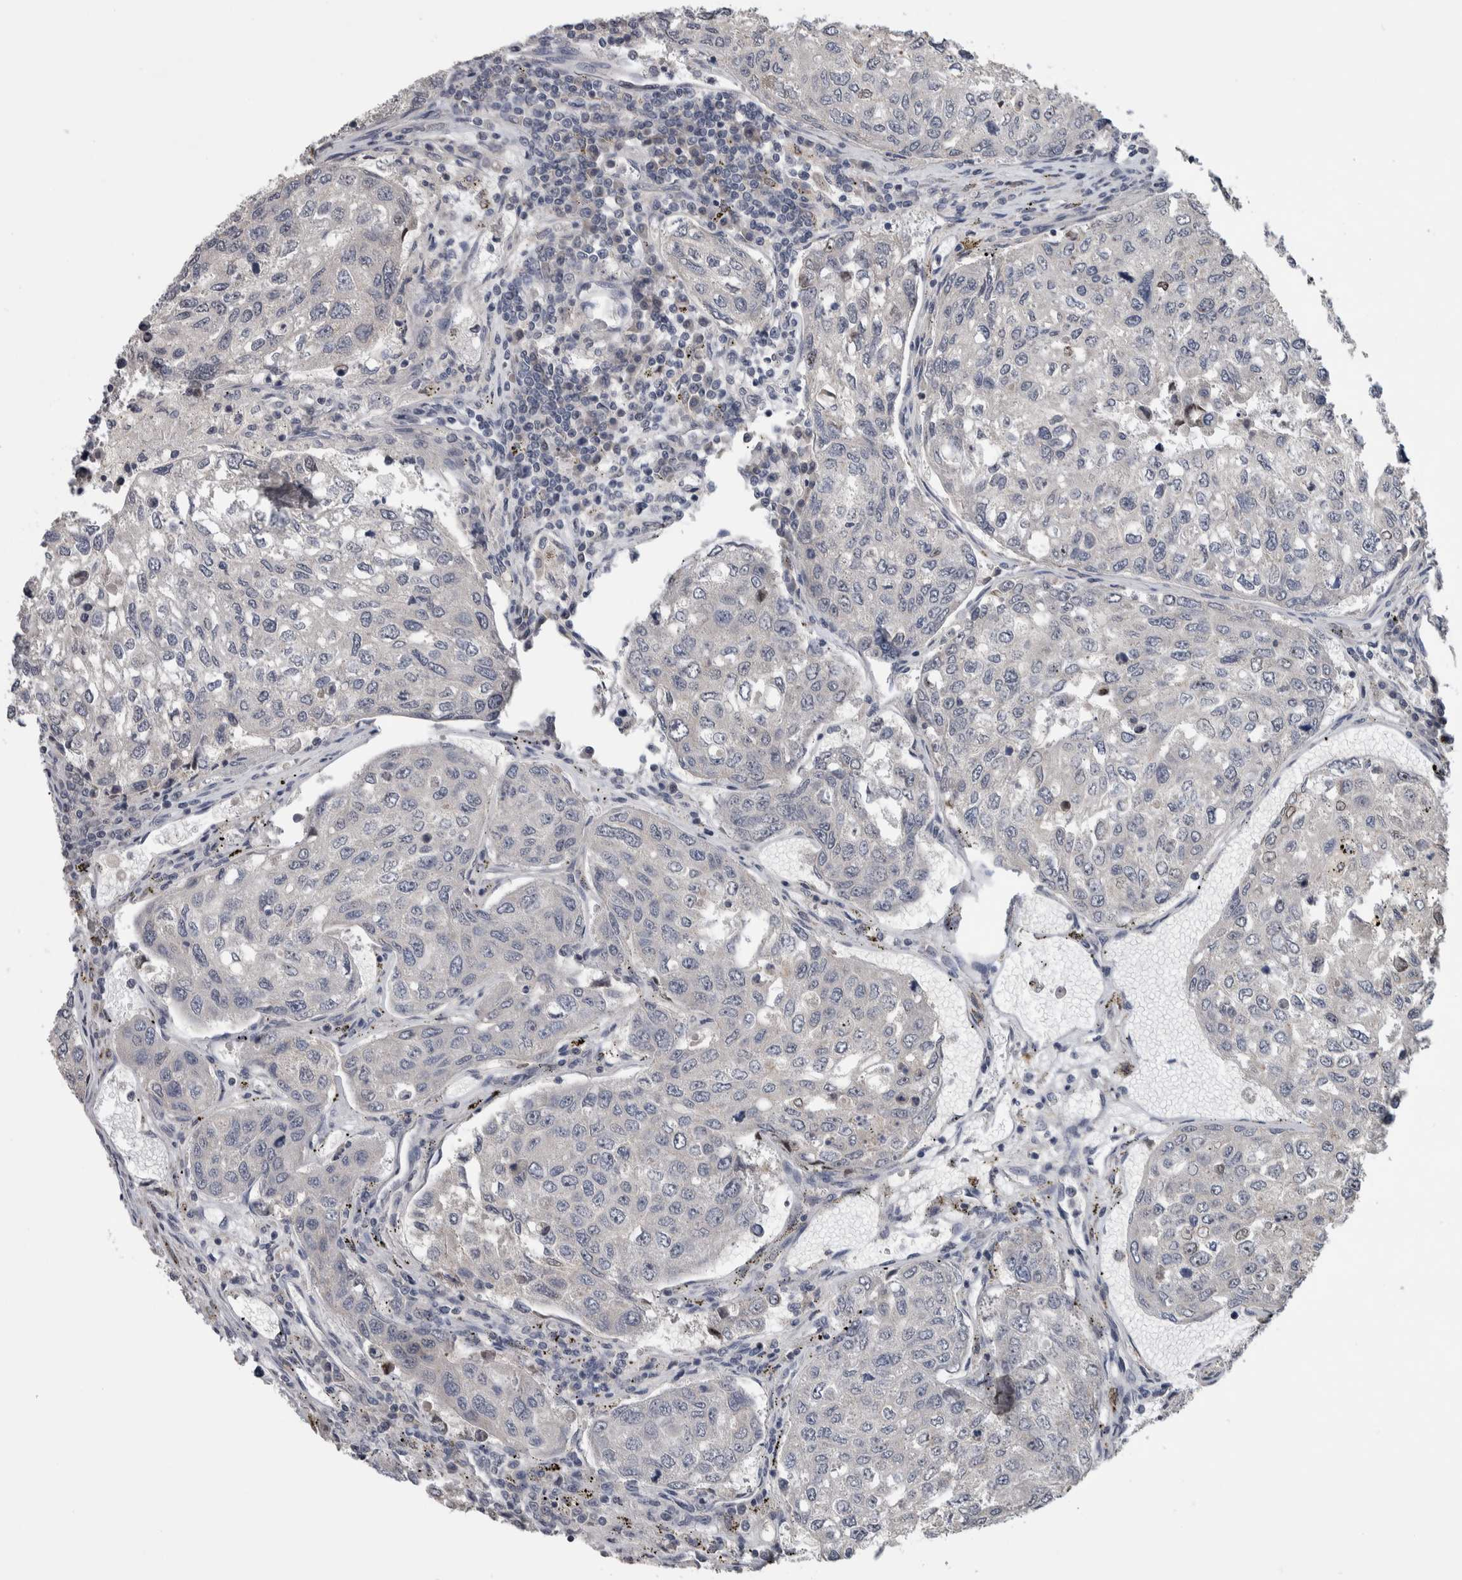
{"staining": {"intensity": "negative", "quantity": "none", "location": "none"}, "tissue": "urothelial cancer", "cell_type": "Tumor cells", "image_type": "cancer", "snomed": [{"axis": "morphology", "description": "Urothelial carcinoma, High grade"}, {"axis": "topography", "description": "Lymph node"}, {"axis": "topography", "description": "Urinary bladder"}], "caption": "IHC micrograph of human high-grade urothelial carcinoma stained for a protein (brown), which exhibits no positivity in tumor cells.", "gene": "FAM83G", "patient": {"sex": "male", "age": 51}}